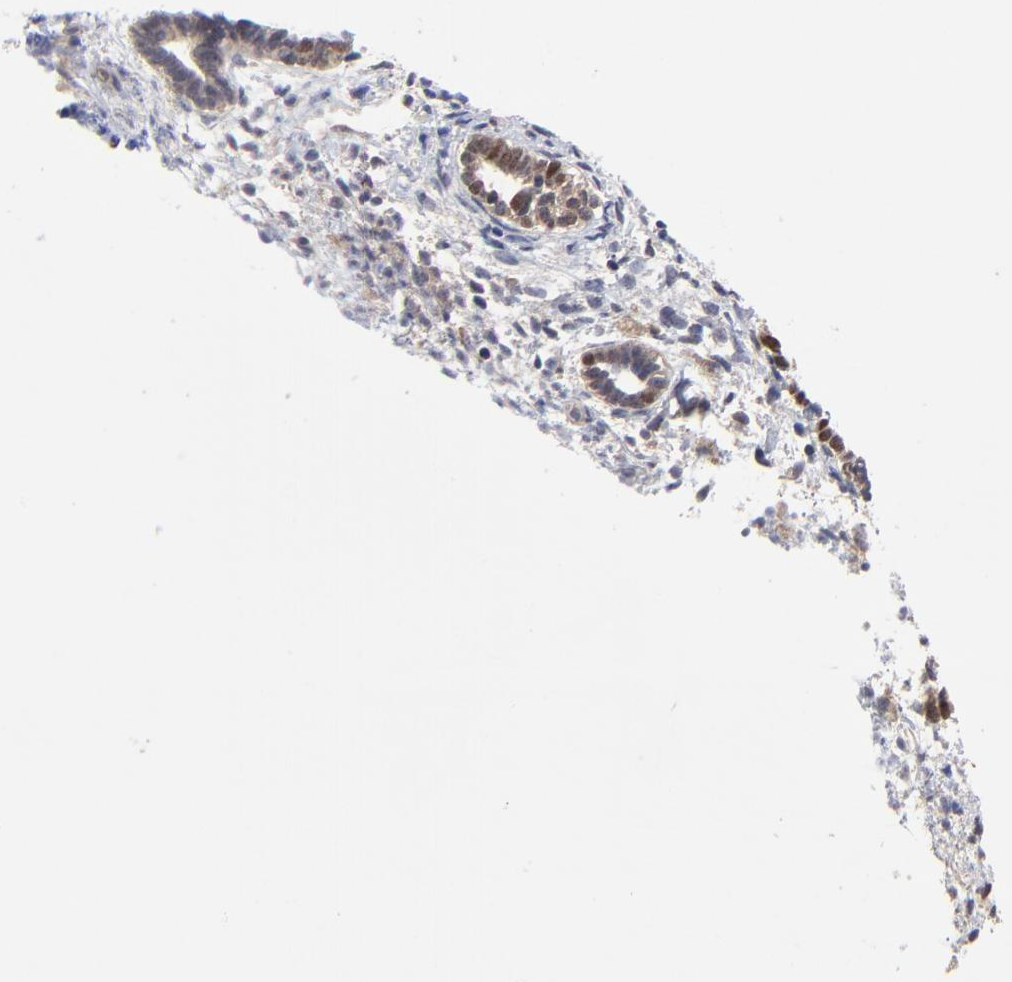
{"staining": {"intensity": "negative", "quantity": "none", "location": "none"}, "tissue": "endometrium", "cell_type": "Cells in endometrial stroma", "image_type": "normal", "snomed": [{"axis": "morphology", "description": "Normal tissue, NOS"}, {"axis": "topography", "description": "Smooth muscle"}, {"axis": "topography", "description": "Endometrium"}], "caption": "Immunohistochemistry (IHC) micrograph of normal endometrium: human endometrium stained with DAB (3,3'-diaminobenzidine) shows no significant protein expression in cells in endometrial stroma. (DAB immunohistochemistry (IHC) with hematoxylin counter stain).", "gene": "DSN1", "patient": {"sex": "female", "age": 57}}